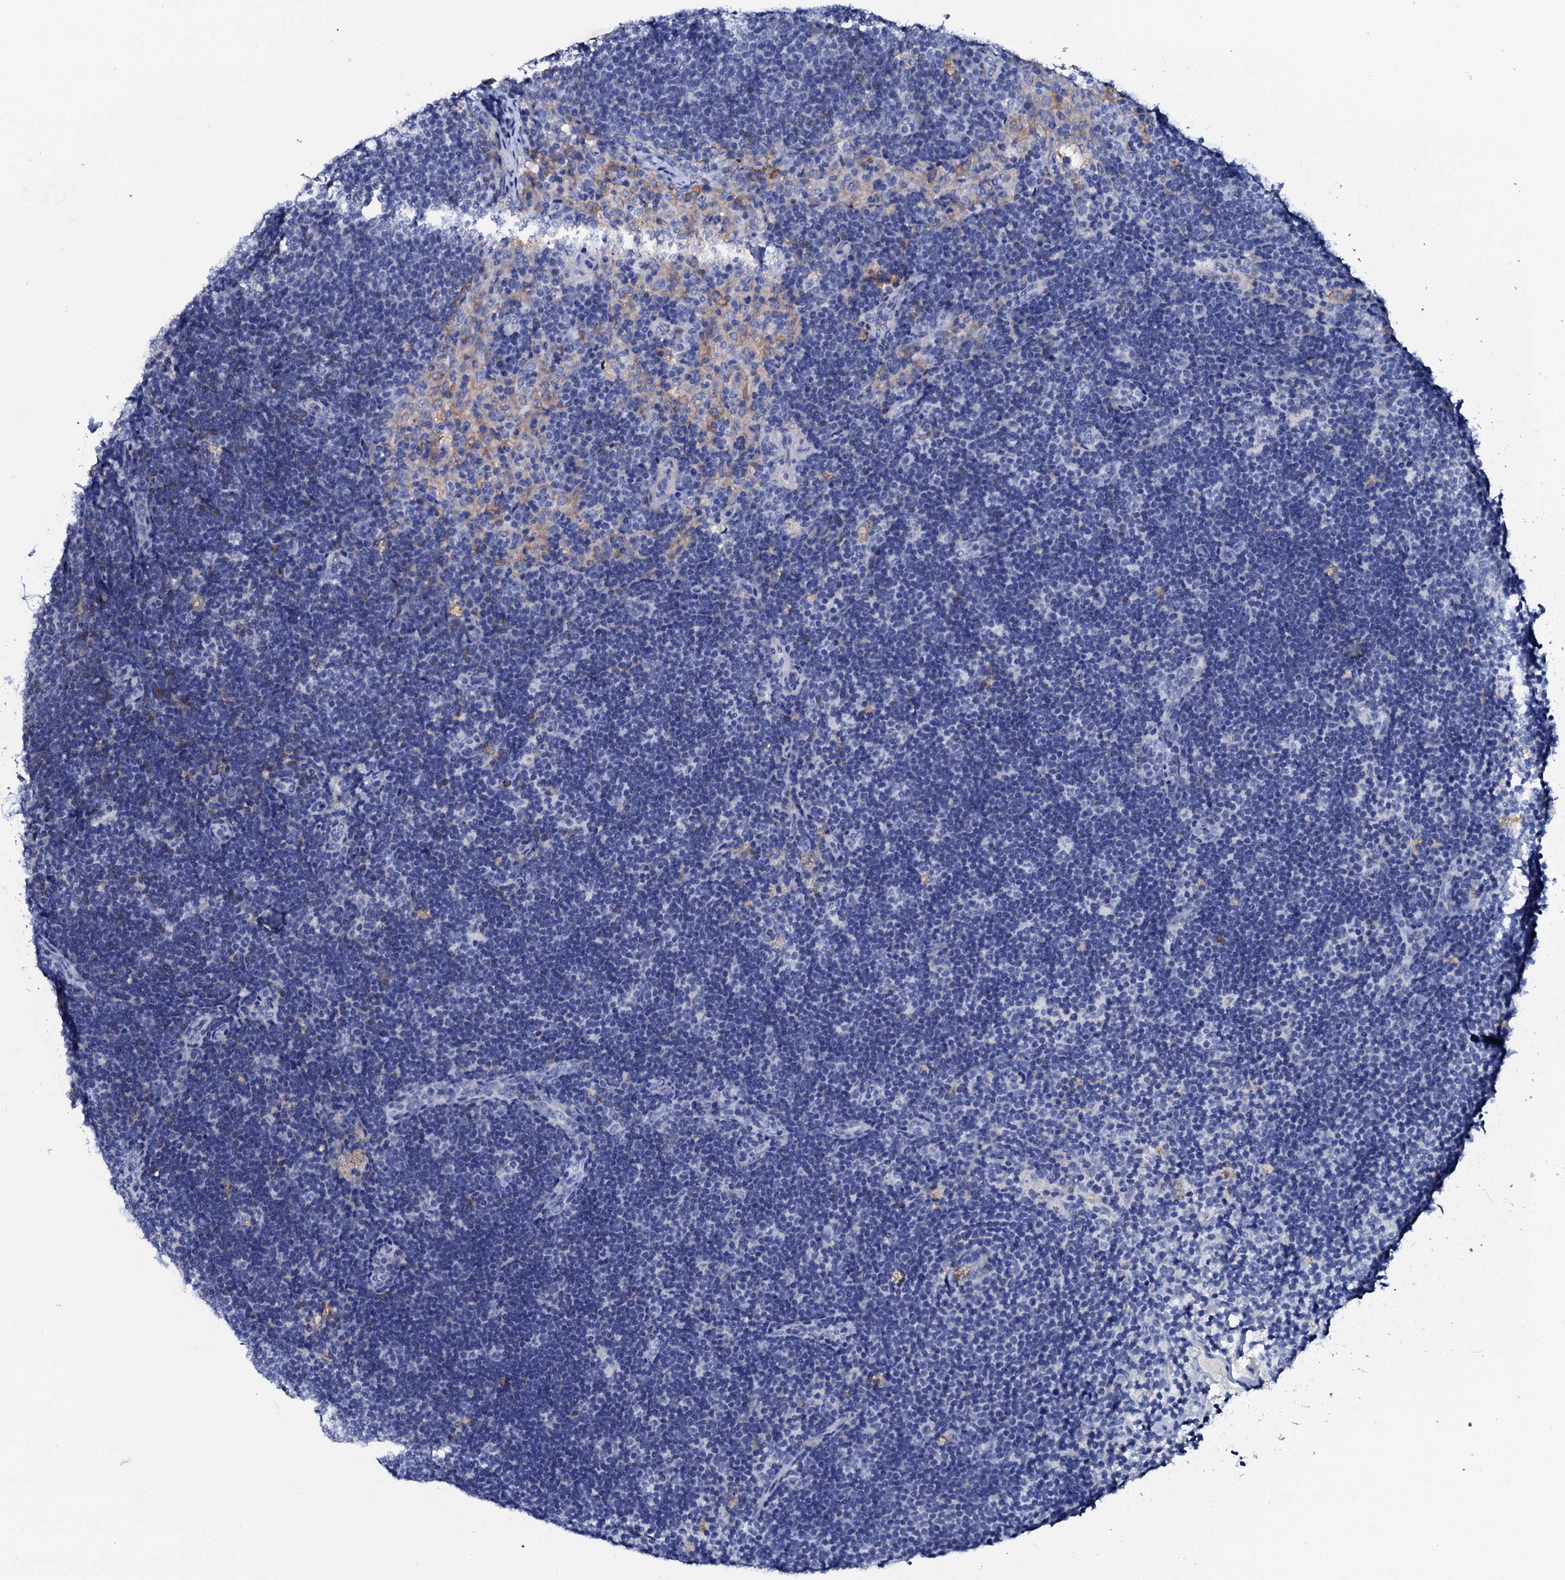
{"staining": {"intensity": "negative", "quantity": "none", "location": "none"}, "tissue": "lymph node", "cell_type": "Germinal center cells", "image_type": "normal", "snomed": [{"axis": "morphology", "description": "Normal tissue, NOS"}, {"axis": "topography", "description": "Lymph node"}], "caption": "IHC of benign lymph node demonstrates no positivity in germinal center cells. Nuclei are stained in blue.", "gene": "GLB1L3", "patient": {"sex": "female", "age": 70}}